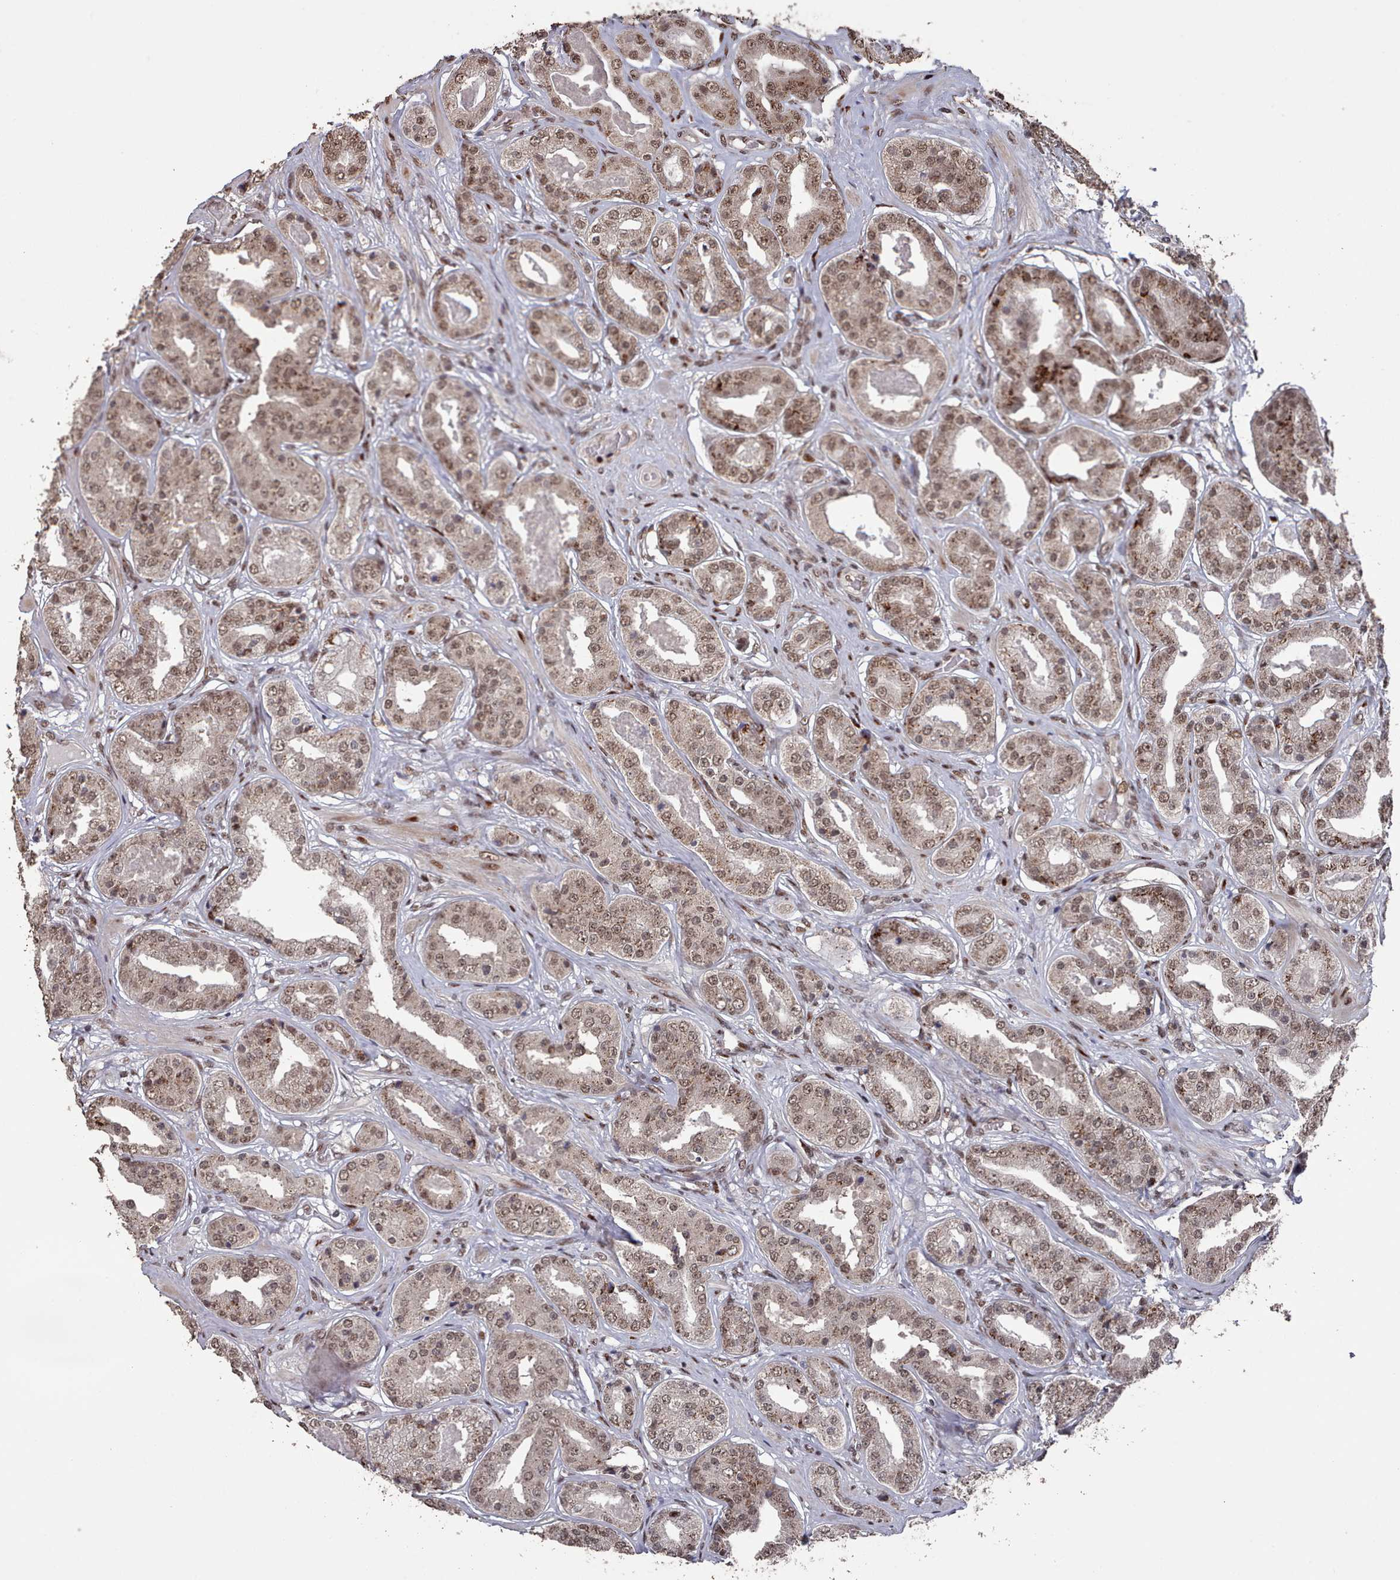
{"staining": {"intensity": "moderate", "quantity": ">75%", "location": "cytoplasmic/membranous,nuclear"}, "tissue": "prostate cancer", "cell_type": "Tumor cells", "image_type": "cancer", "snomed": [{"axis": "morphology", "description": "Adenocarcinoma, High grade"}, {"axis": "topography", "description": "Prostate"}], "caption": "DAB (3,3'-diaminobenzidine) immunohistochemical staining of prostate cancer exhibits moderate cytoplasmic/membranous and nuclear protein positivity in about >75% of tumor cells.", "gene": "PNRC2", "patient": {"sex": "male", "age": 63}}